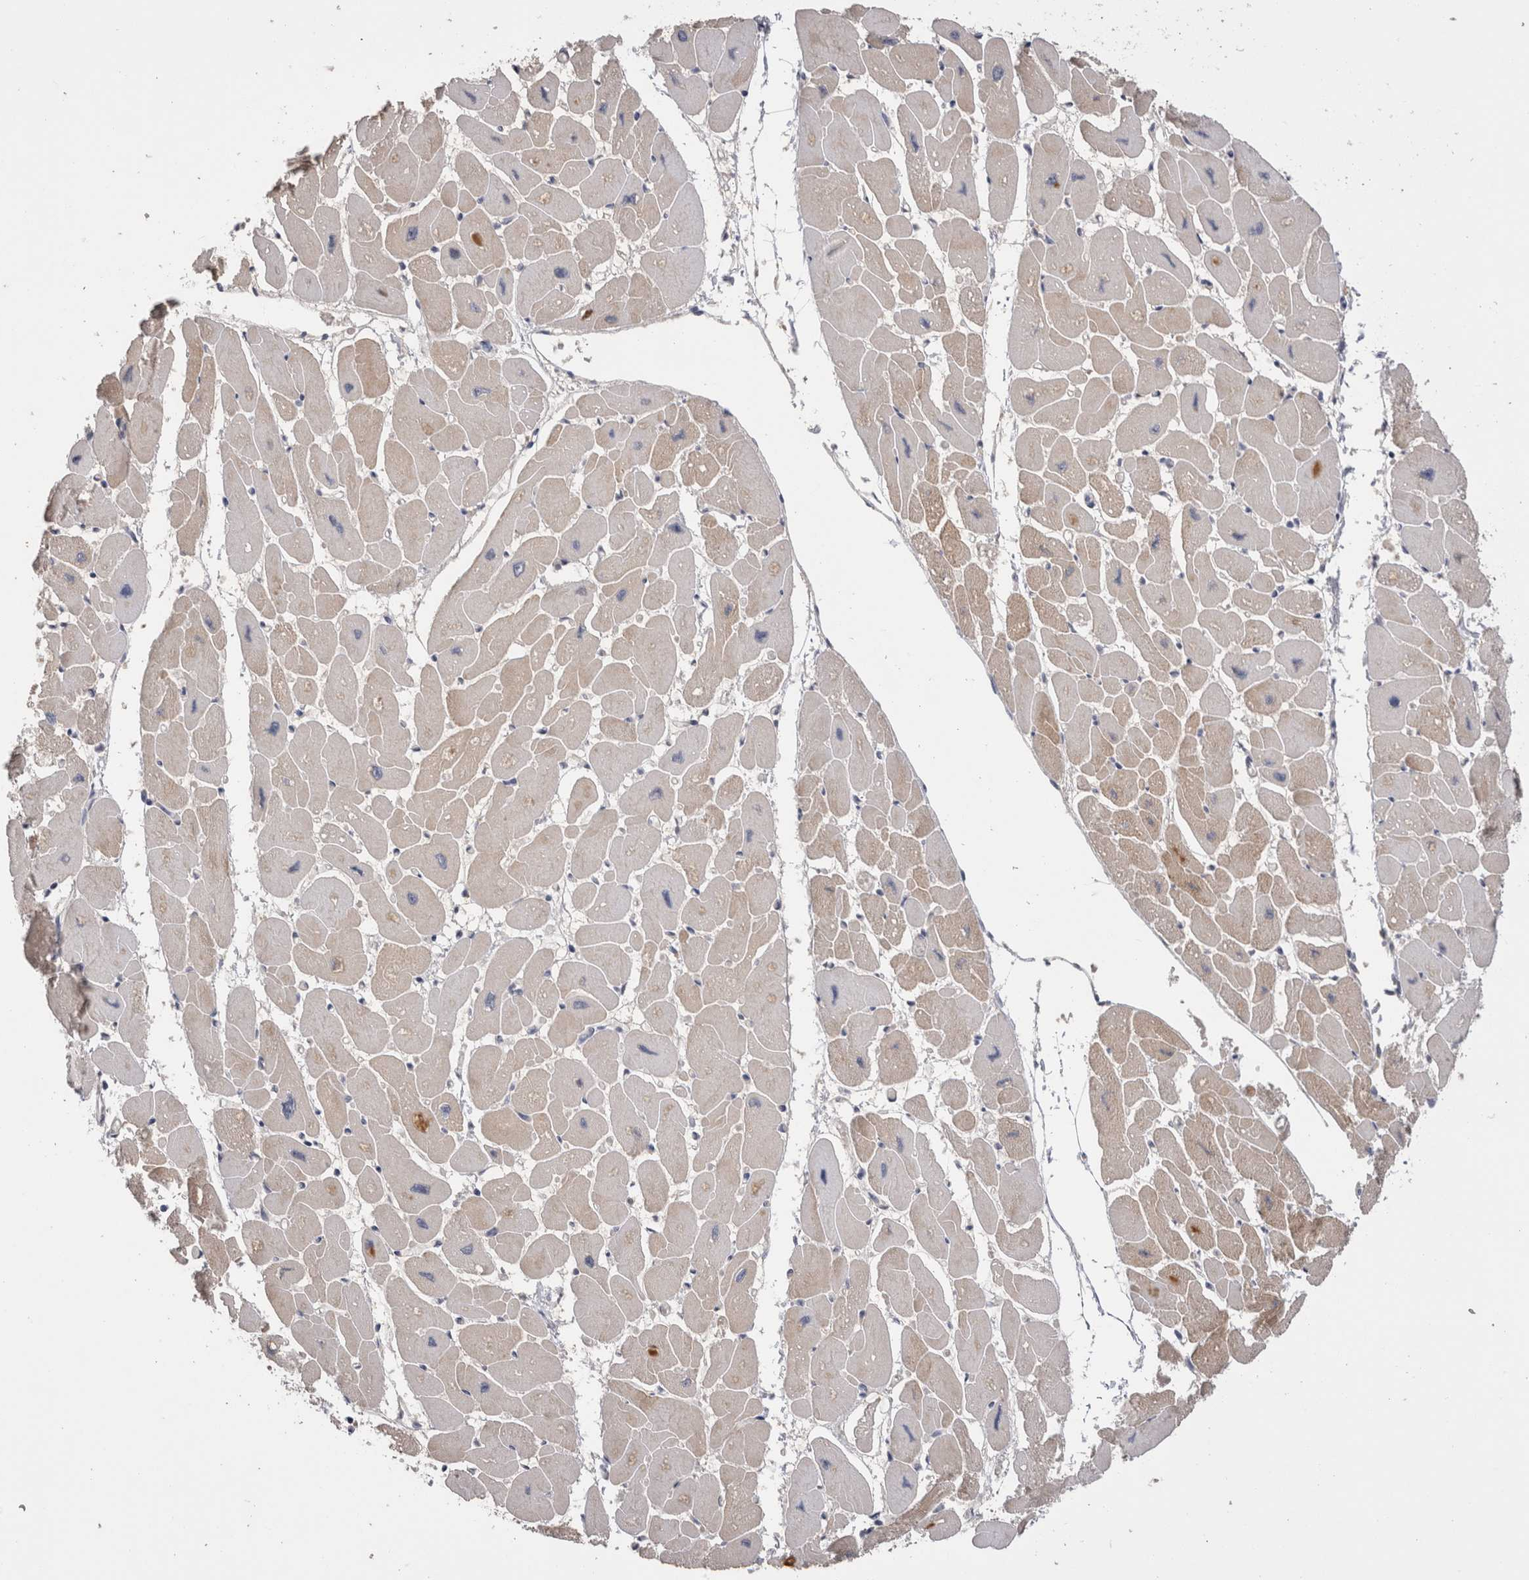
{"staining": {"intensity": "moderate", "quantity": "25%-75%", "location": "cytoplasmic/membranous"}, "tissue": "heart muscle", "cell_type": "Cardiomyocytes", "image_type": "normal", "snomed": [{"axis": "morphology", "description": "Normal tissue, NOS"}, {"axis": "topography", "description": "Heart"}], "caption": "High-magnification brightfield microscopy of unremarkable heart muscle stained with DAB (brown) and counterstained with hematoxylin (blue). cardiomyocytes exhibit moderate cytoplasmic/membranous positivity is appreciated in about25%-75% of cells. Immunohistochemistry (ihc) stains the protein of interest in brown and the nuclei are stained blue.", "gene": "CRYBG1", "patient": {"sex": "female", "age": 54}}